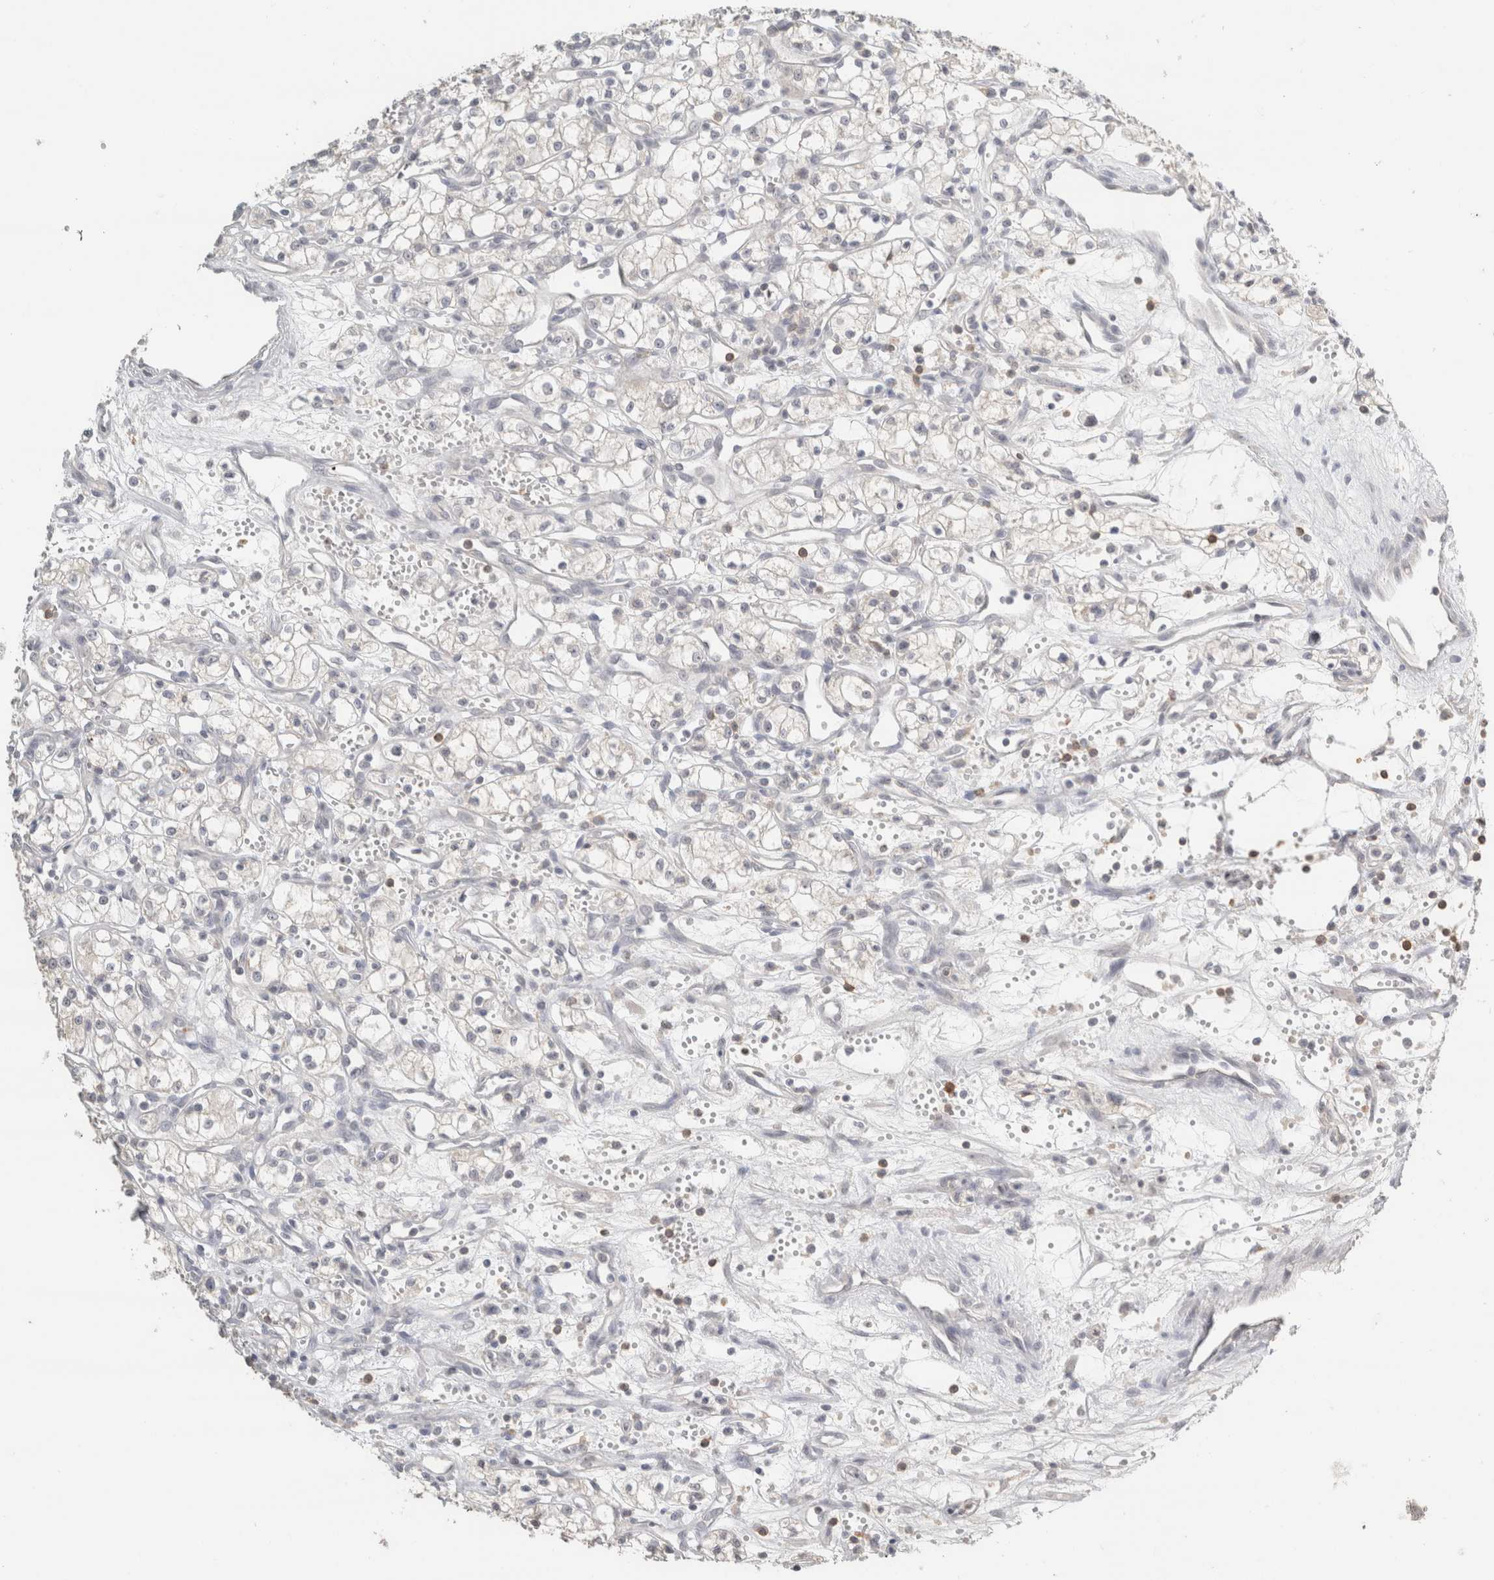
{"staining": {"intensity": "negative", "quantity": "none", "location": "none"}, "tissue": "renal cancer", "cell_type": "Tumor cells", "image_type": "cancer", "snomed": [{"axis": "morphology", "description": "Adenocarcinoma, NOS"}, {"axis": "topography", "description": "Kidney"}], "caption": "Immunohistochemistry (IHC) micrograph of human renal adenocarcinoma stained for a protein (brown), which reveals no staining in tumor cells. (DAB (3,3'-diaminobenzidine) IHC with hematoxylin counter stain).", "gene": "TRAT1", "patient": {"sex": "male", "age": 59}}